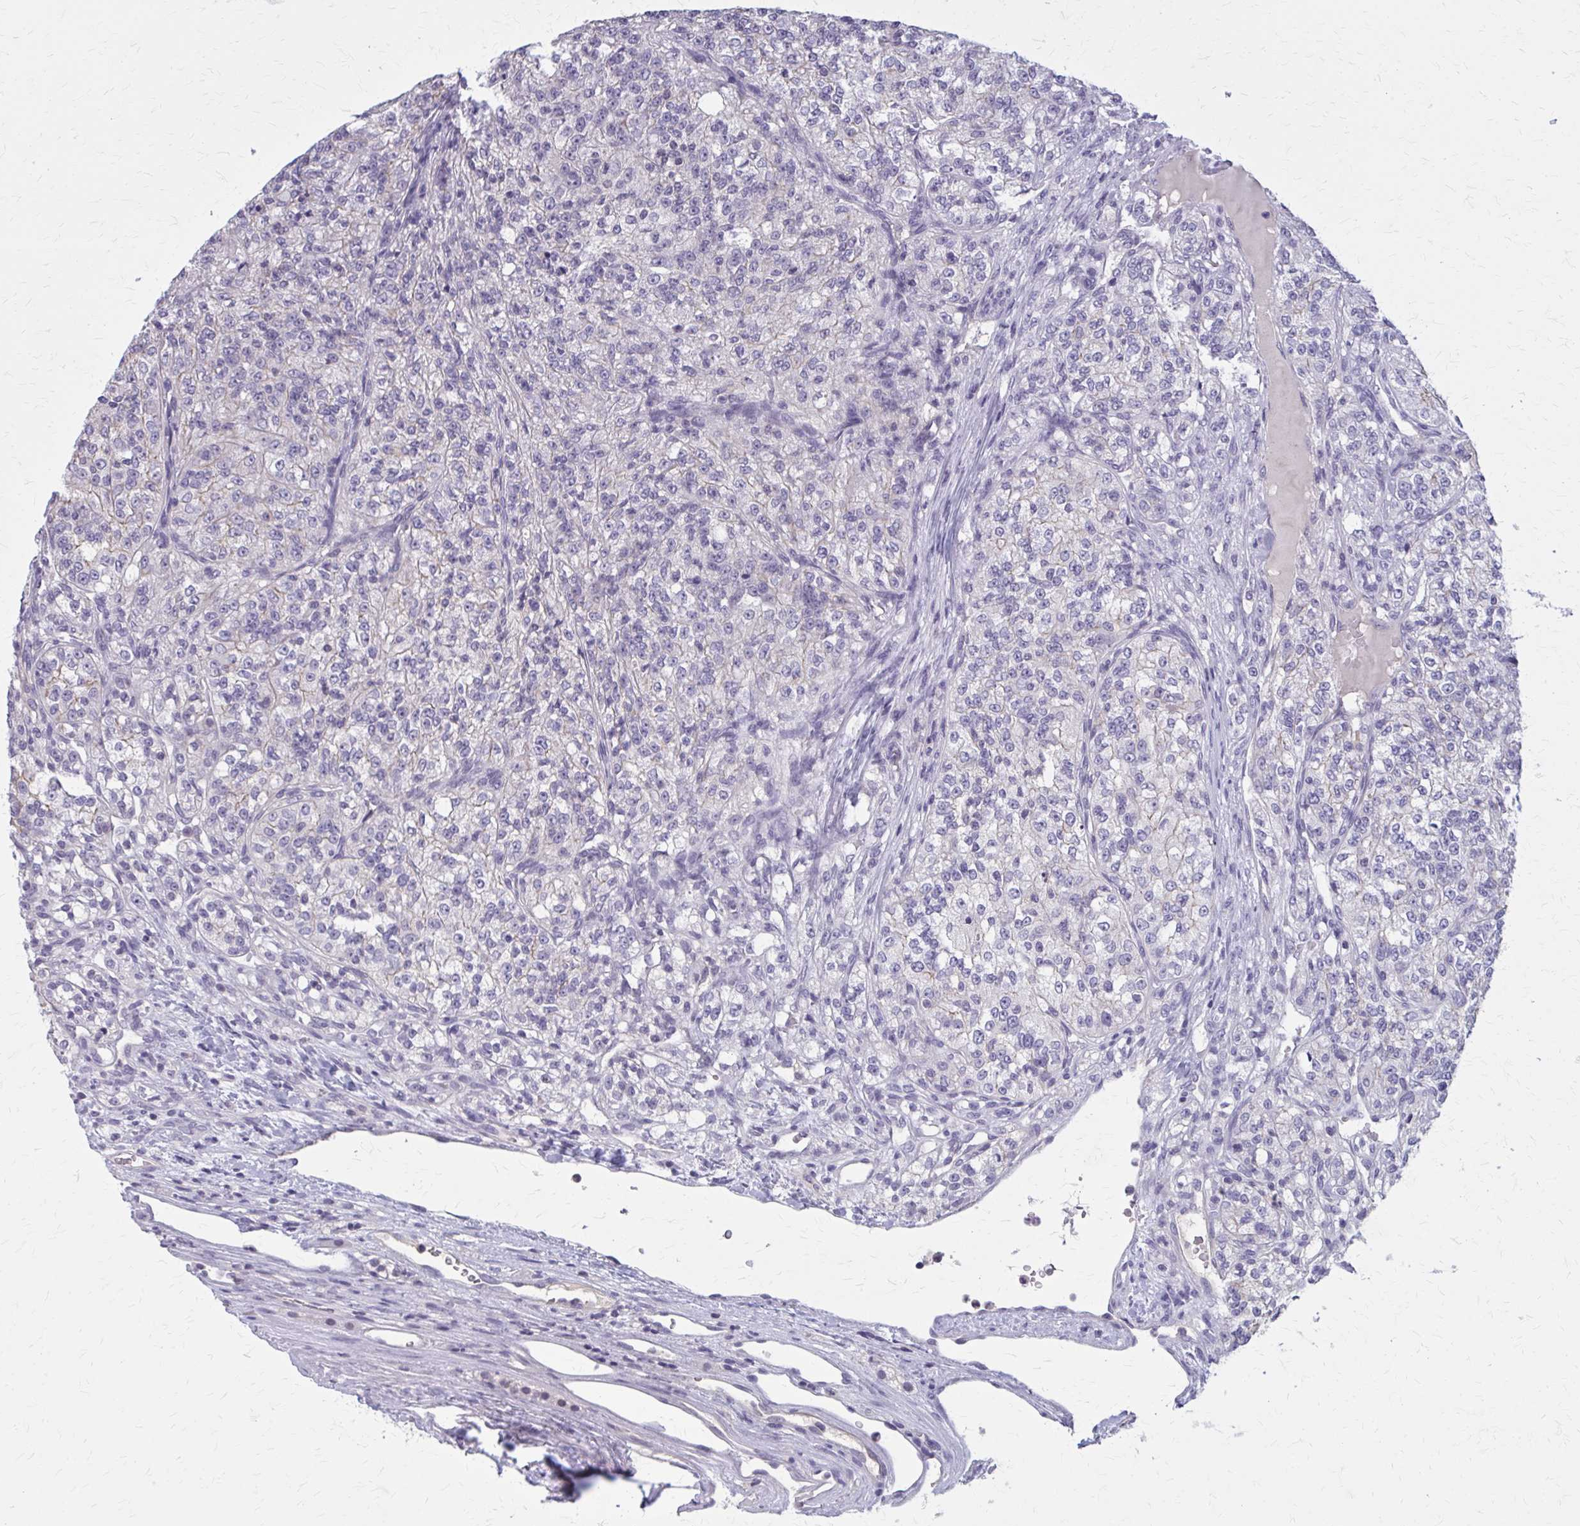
{"staining": {"intensity": "negative", "quantity": "none", "location": "none"}, "tissue": "renal cancer", "cell_type": "Tumor cells", "image_type": "cancer", "snomed": [{"axis": "morphology", "description": "Adenocarcinoma, NOS"}, {"axis": "topography", "description": "Kidney"}], "caption": "Image shows no significant protein positivity in tumor cells of renal adenocarcinoma.", "gene": "OR4A47", "patient": {"sex": "female", "age": 63}}